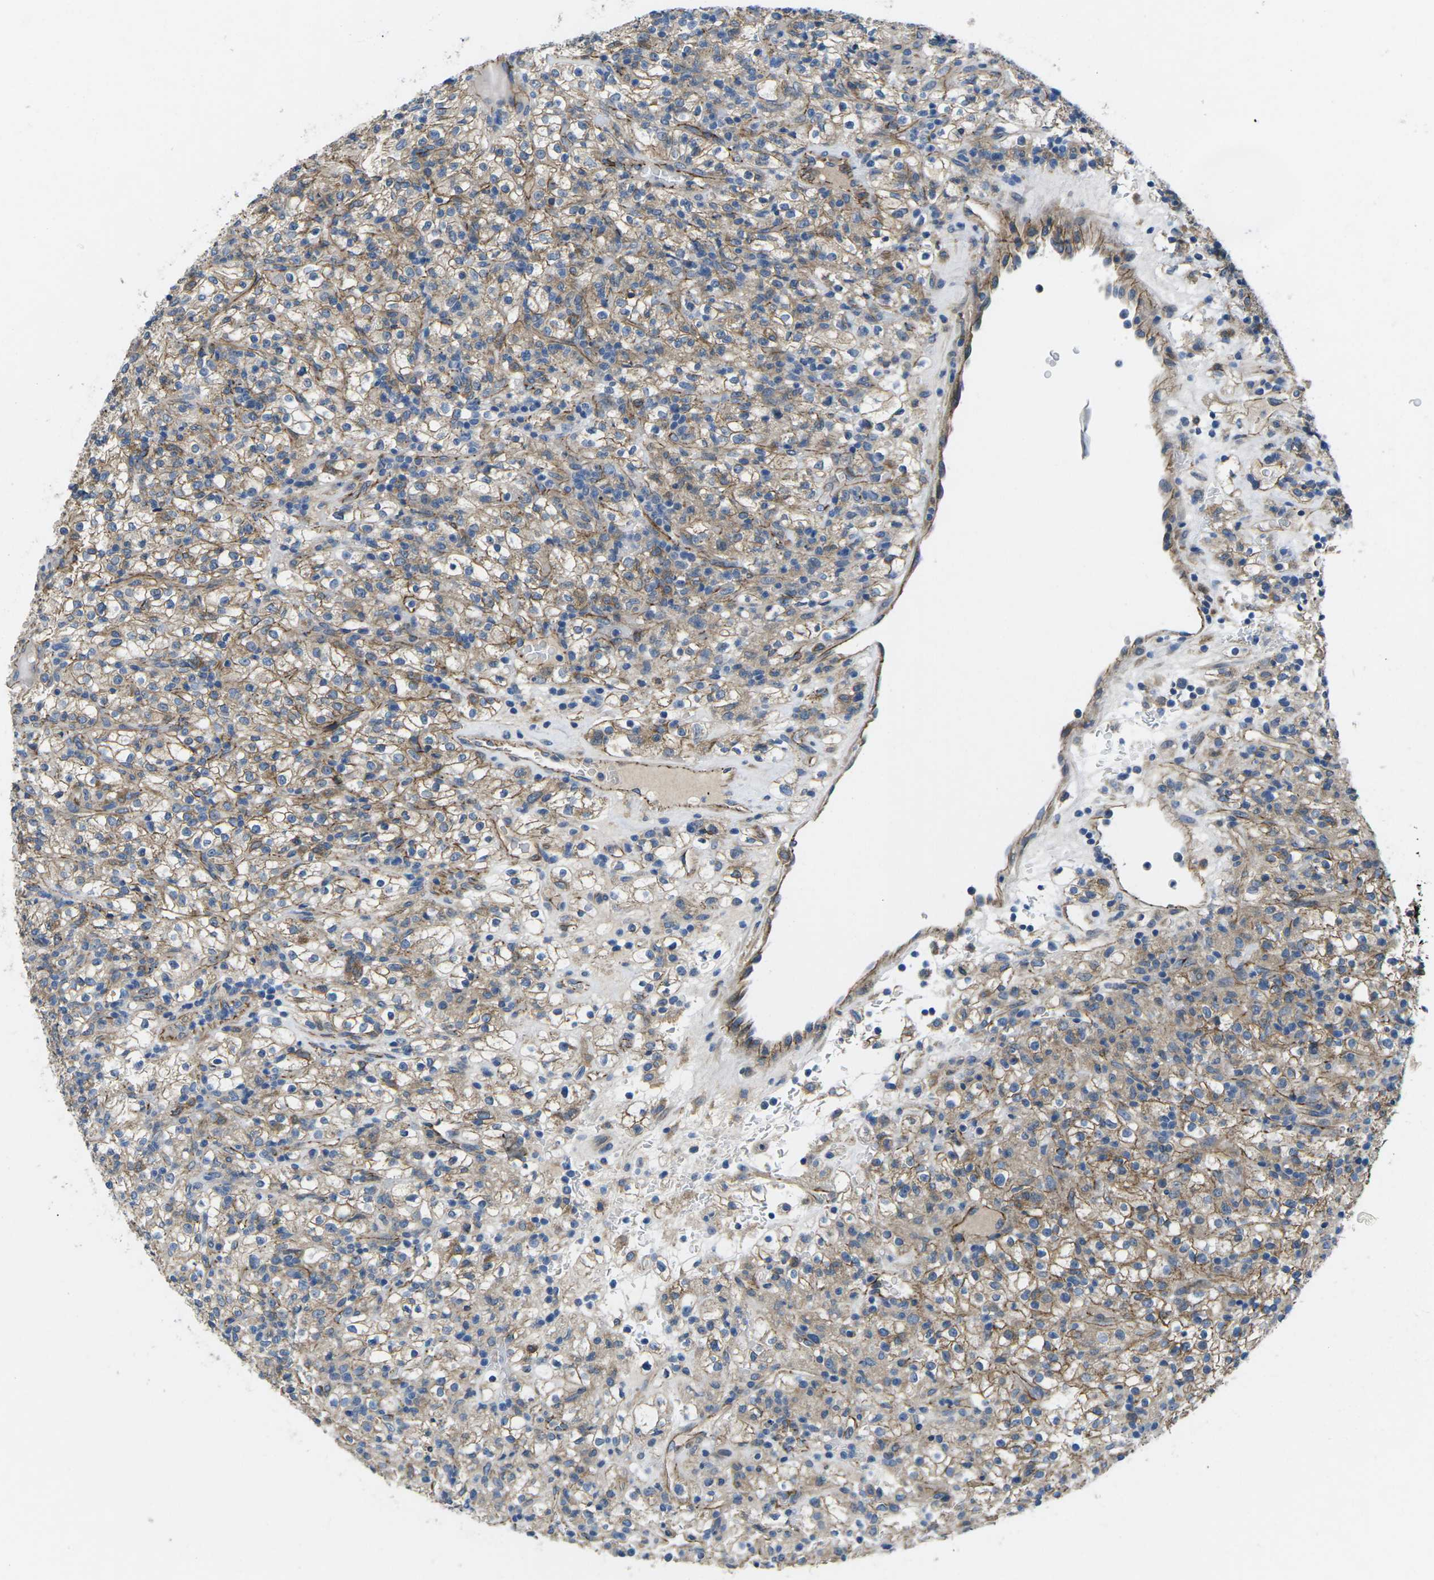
{"staining": {"intensity": "moderate", "quantity": ">75%", "location": "cytoplasmic/membranous"}, "tissue": "renal cancer", "cell_type": "Tumor cells", "image_type": "cancer", "snomed": [{"axis": "morphology", "description": "Normal tissue, NOS"}, {"axis": "morphology", "description": "Adenocarcinoma, NOS"}, {"axis": "topography", "description": "Kidney"}], "caption": "Immunohistochemical staining of human renal cancer shows moderate cytoplasmic/membranous protein staining in about >75% of tumor cells.", "gene": "CTNND1", "patient": {"sex": "female", "age": 72}}